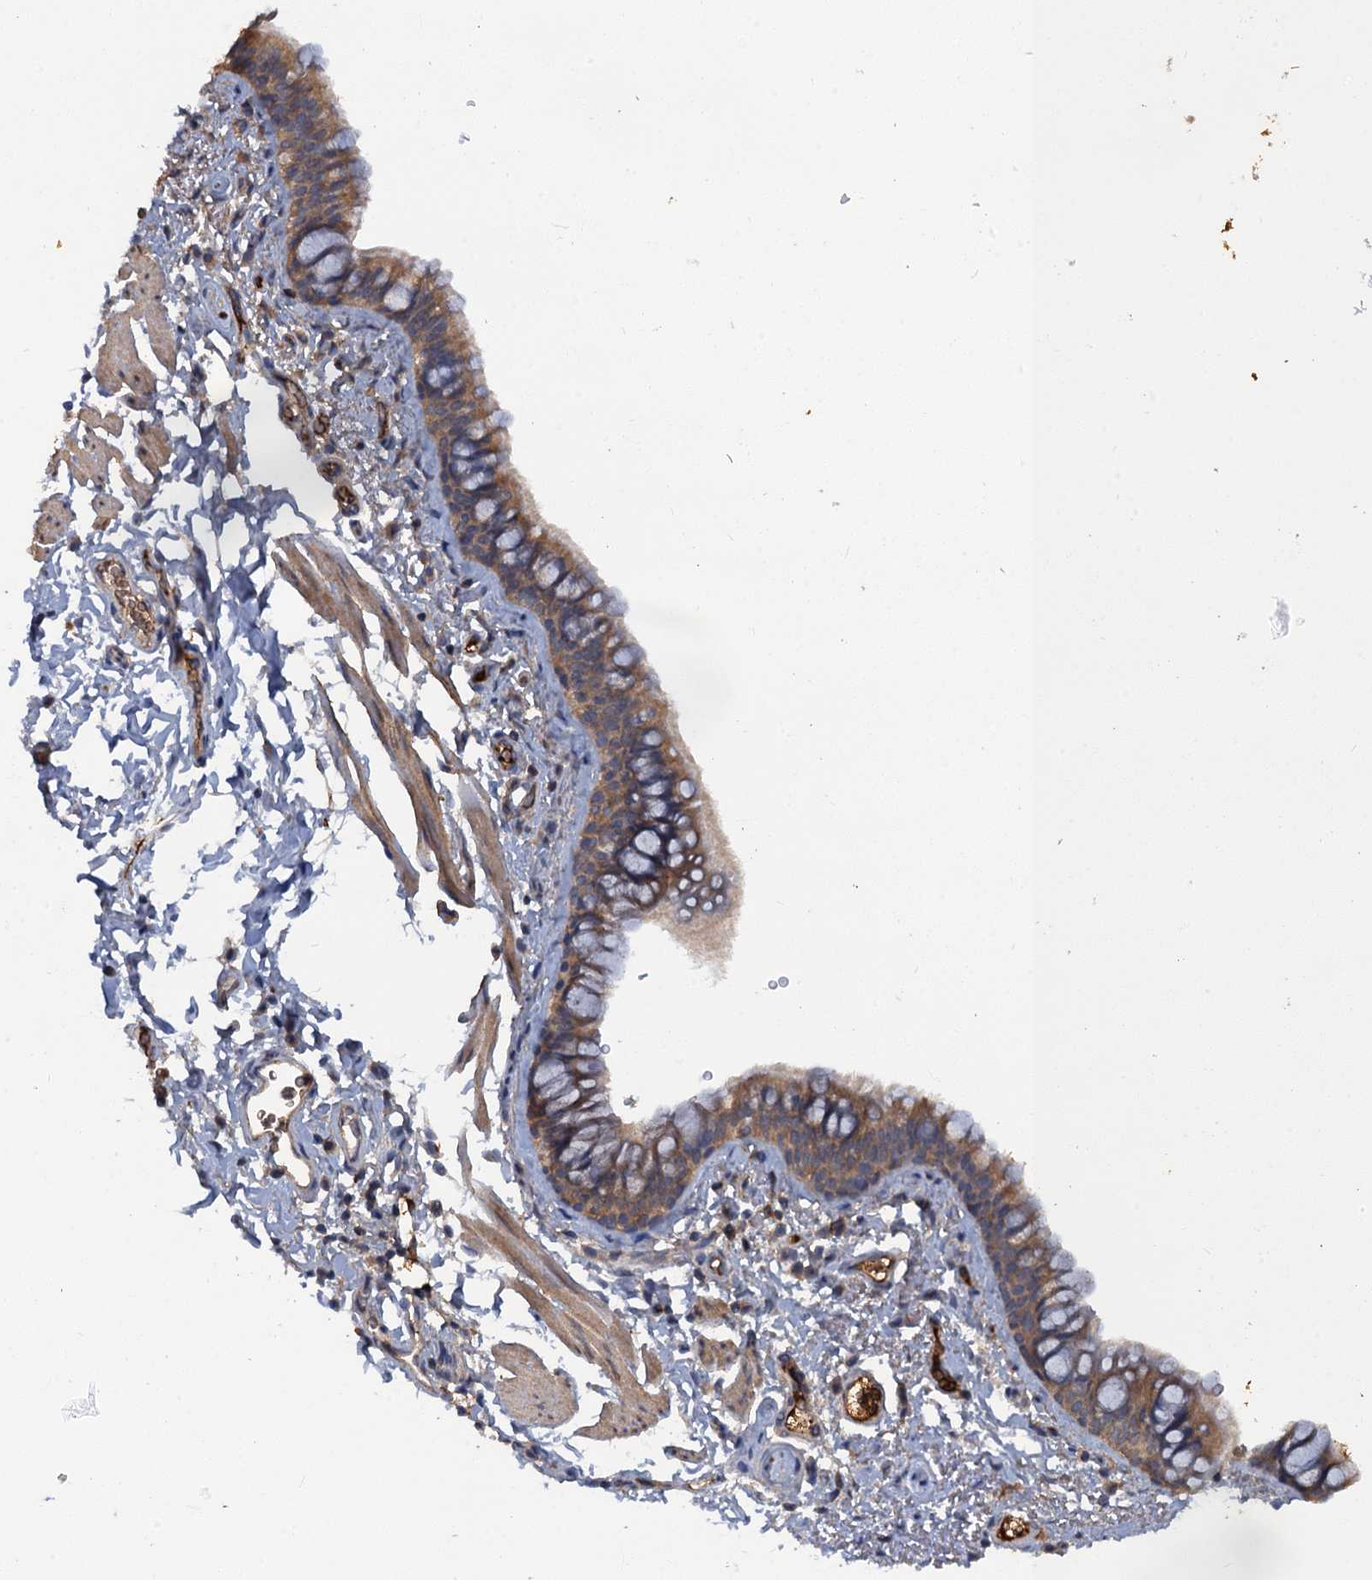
{"staining": {"intensity": "weak", "quantity": ">75%", "location": "cytoplasmic/membranous"}, "tissue": "bronchus", "cell_type": "Respiratory epithelial cells", "image_type": "normal", "snomed": [{"axis": "morphology", "description": "Normal tissue, NOS"}, {"axis": "topography", "description": "Cartilage tissue"}, {"axis": "topography", "description": "Bronchus"}], "caption": "Respiratory epithelial cells reveal low levels of weak cytoplasmic/membranous staining in approximately >75% of cells in normal human bronchus.", "gene": "HAPLN3", "patient": {"sex": "female", "age": 36}}